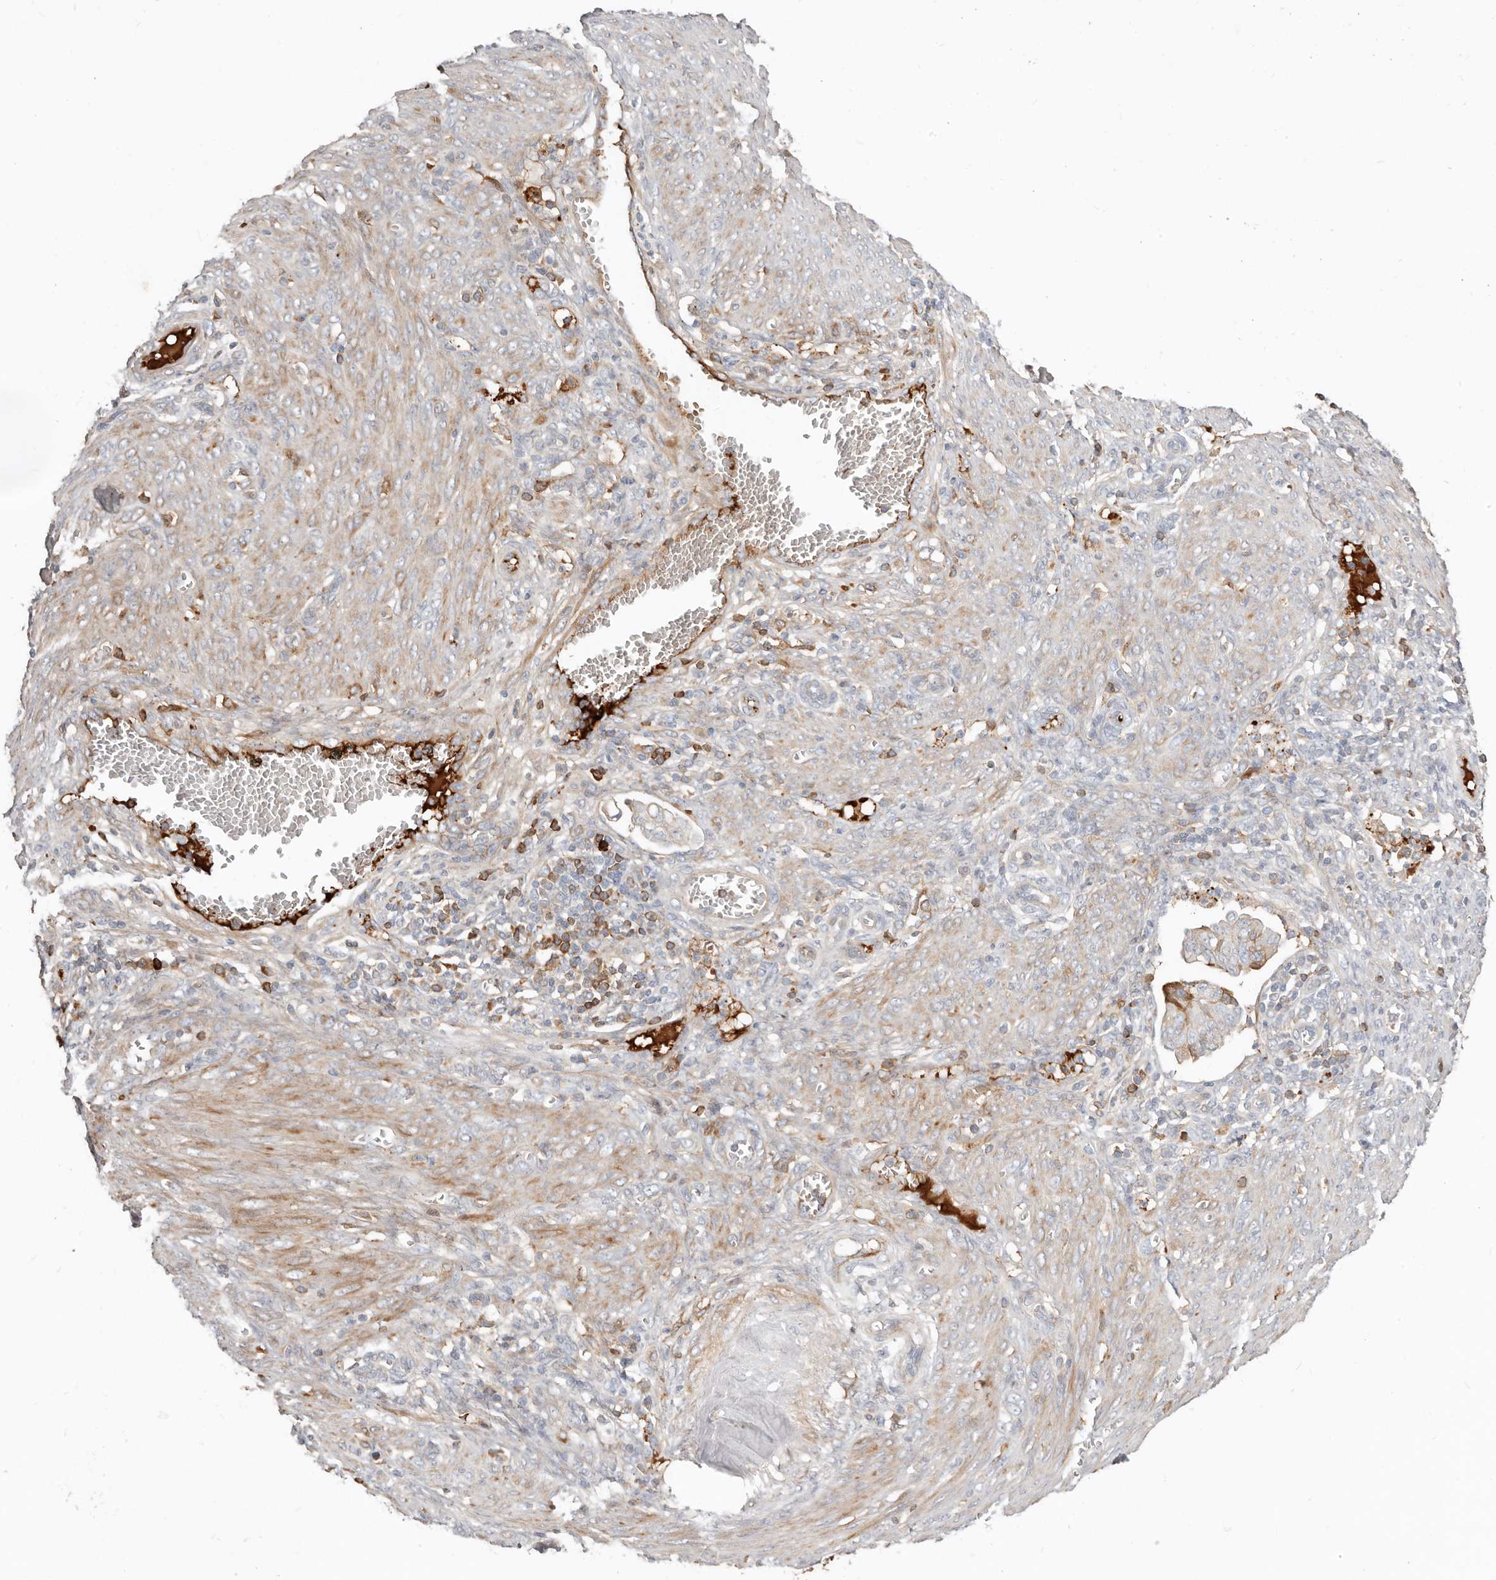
{"staining": {"intensity": "moderate", "quantity": "<25%", "location": "cytoplasmic/membranous"}, "tissue": "endometrial cancer", "cell_type": "Tumor cells", "image_type": "cancer", "snomed": [{"axis": "morphology", "description": "Adenocarcinoma, NOS"}, {"axis": "topography", "description": "Endometrium"}], "caption": "Immunohistochemistry (IHC) (DAB (3,3'-diaminobenzidine)) staining of human adenocarcinoma (endometrial) exhibits moderate cytoplasmic/membranous protein expression in approximately <25% of tumor cells.", "gene": "MTFR2", "patient": {"sex": "female", "age": 49}}